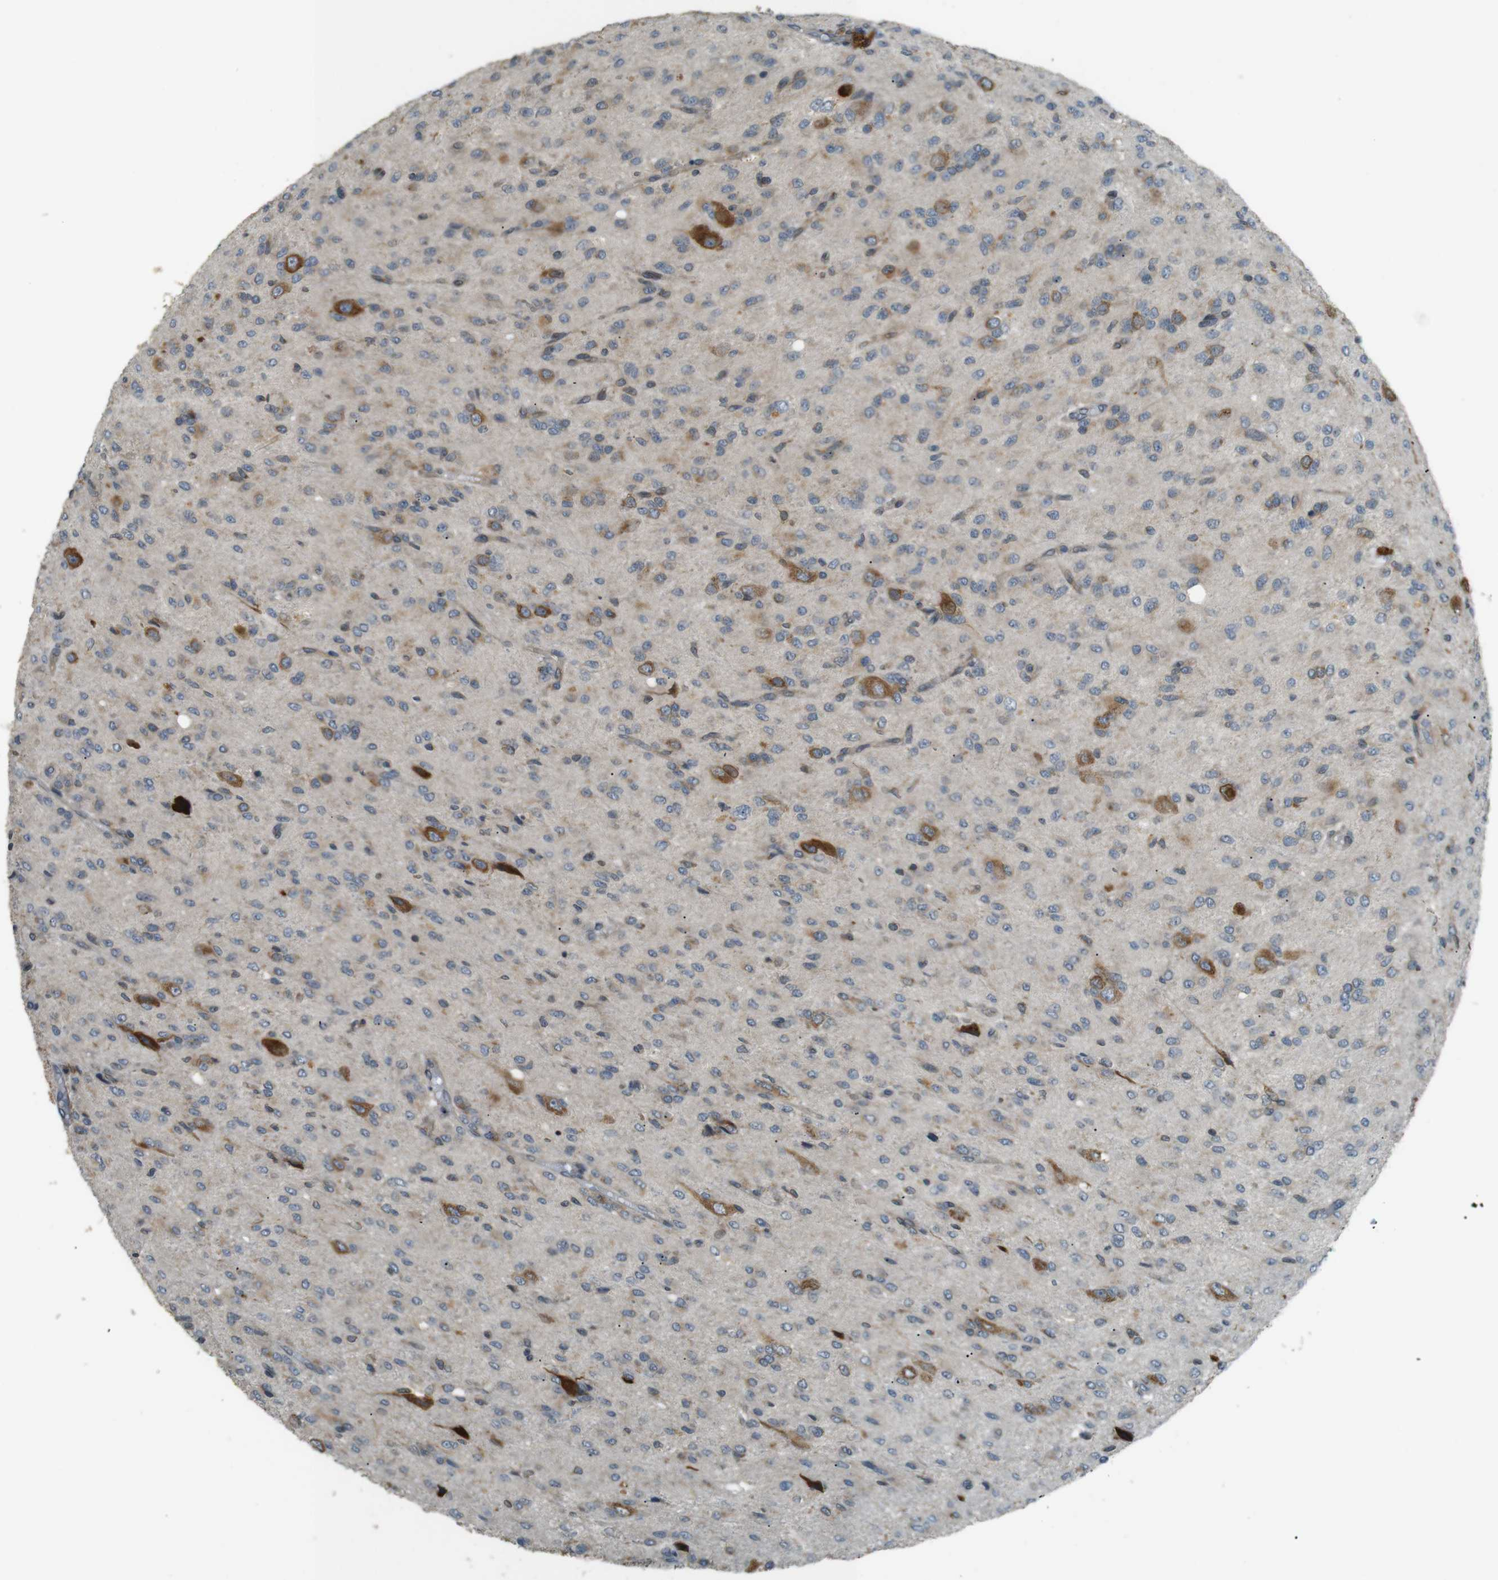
{"staining": {"intensity": "moderate", "quantity": "25%-75%", "location": "cytoplasmic/membranous"}, "tissue": "glioma", "cell_type": "Tumor cells", "image_type": "cancer", "snomed": [{"axis": "morphology", "description": "Glioma, malignant, High grade"}, {"axis": "topography", "description": "Brain"}], "caption": "Immunohistochemical staining of human glioma demonstrates medium levels of moderate cytoplasmic/membranous protein expression in approximately 25%-75% of tumor cells.", "gene": "TMED4", "patient": {"sex": "female", "age": 59}}